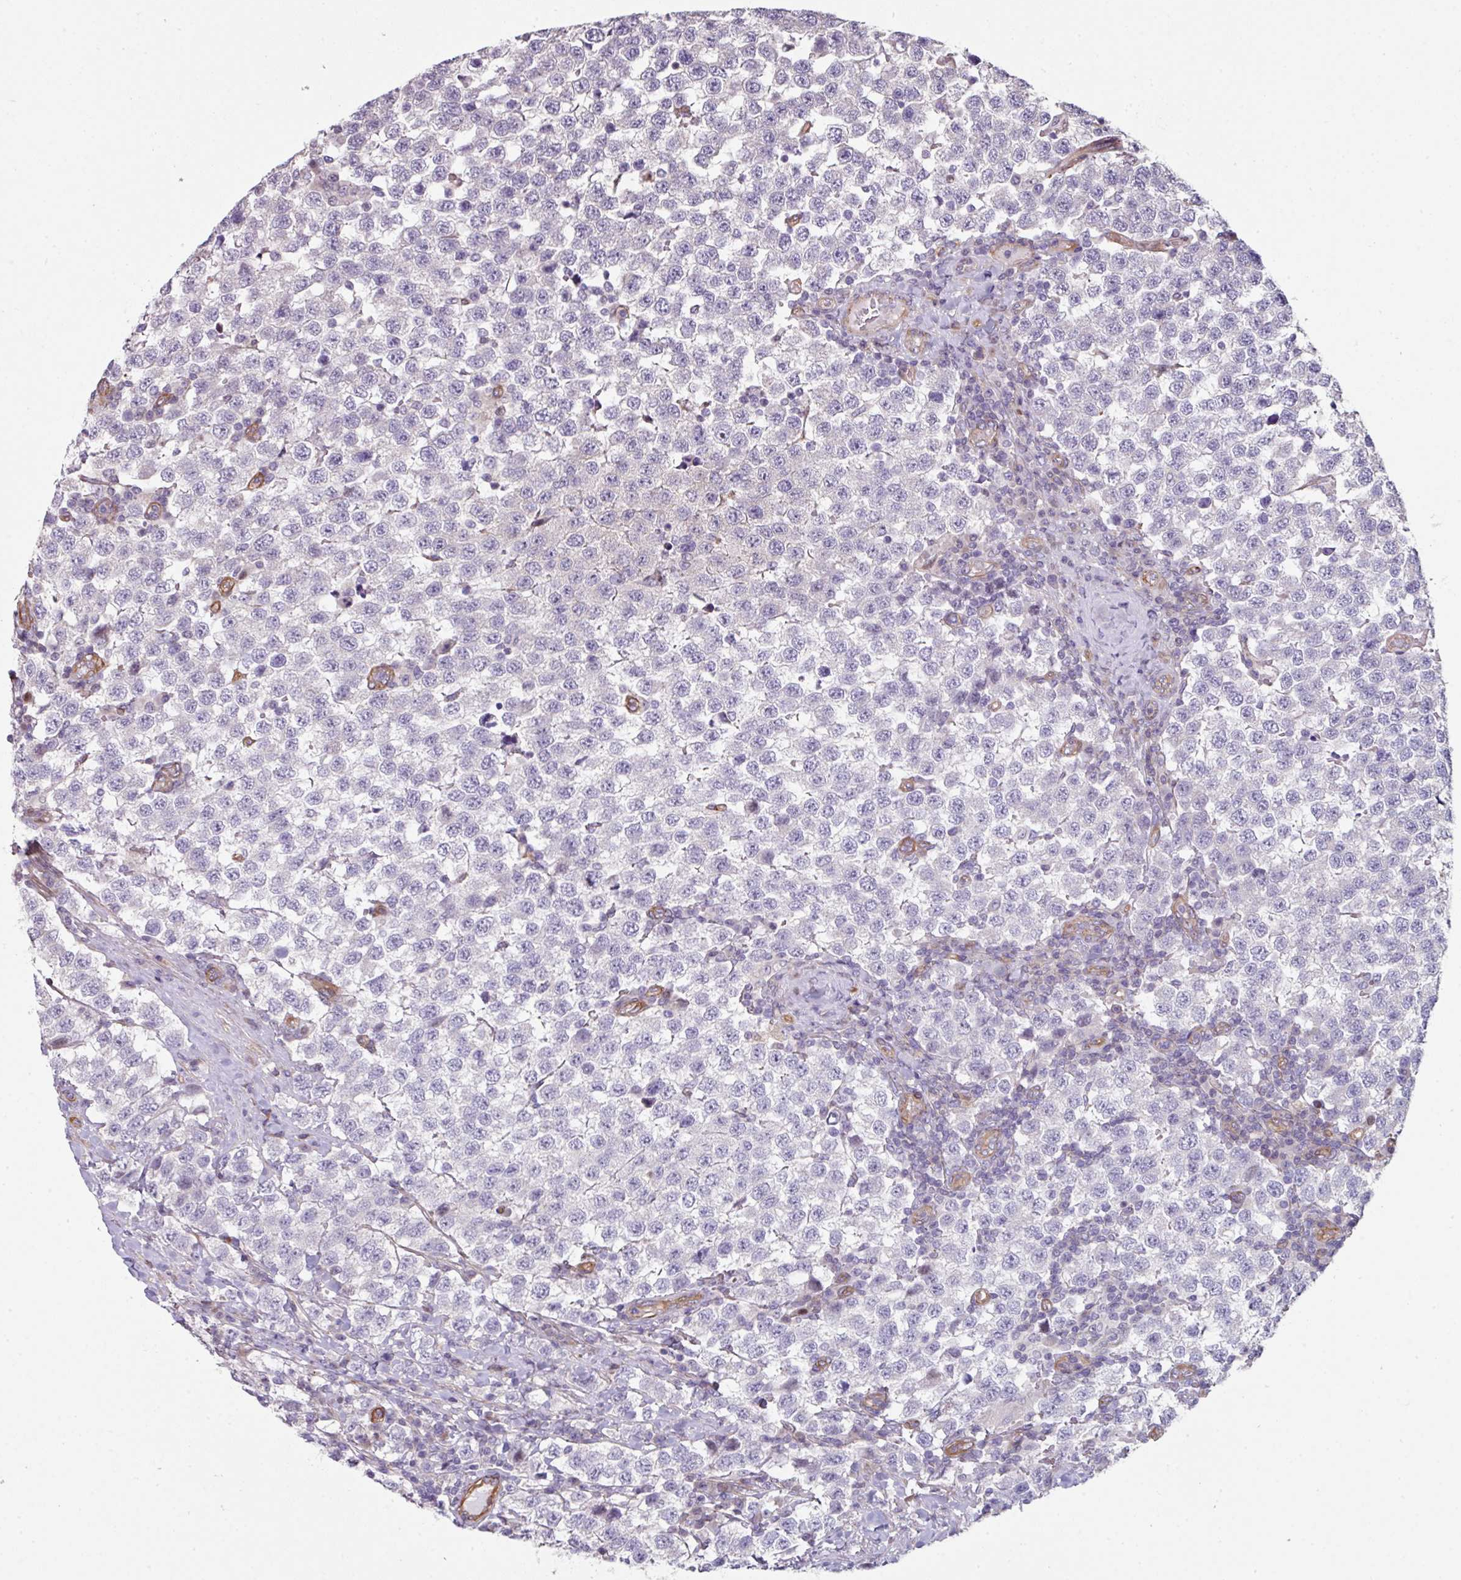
{"staining": {"intensity": "negative", "quantity": "none", "location": "none"}, "tissue": "testis cancer", "cell_type": "Tumor cells", "image_type": "cancer", "snomed": [{"axis": "morphology", "description": "Seminoma, NOS"}, {"axis": "topography", "description": "Testis"}], "caption": "Immunohistochemical staining of seminoma (testis) exhibits no significant staining in tumor cells. (Stains: DAB (3,3'-diaminobenzidine) immunohistochemistry (IHC) with hematoxylin counter stain, Microscopy: brightfield microscopy at high magnification).", "gene": "ANO9", "patient": {"sex": "male", "age": 34}}